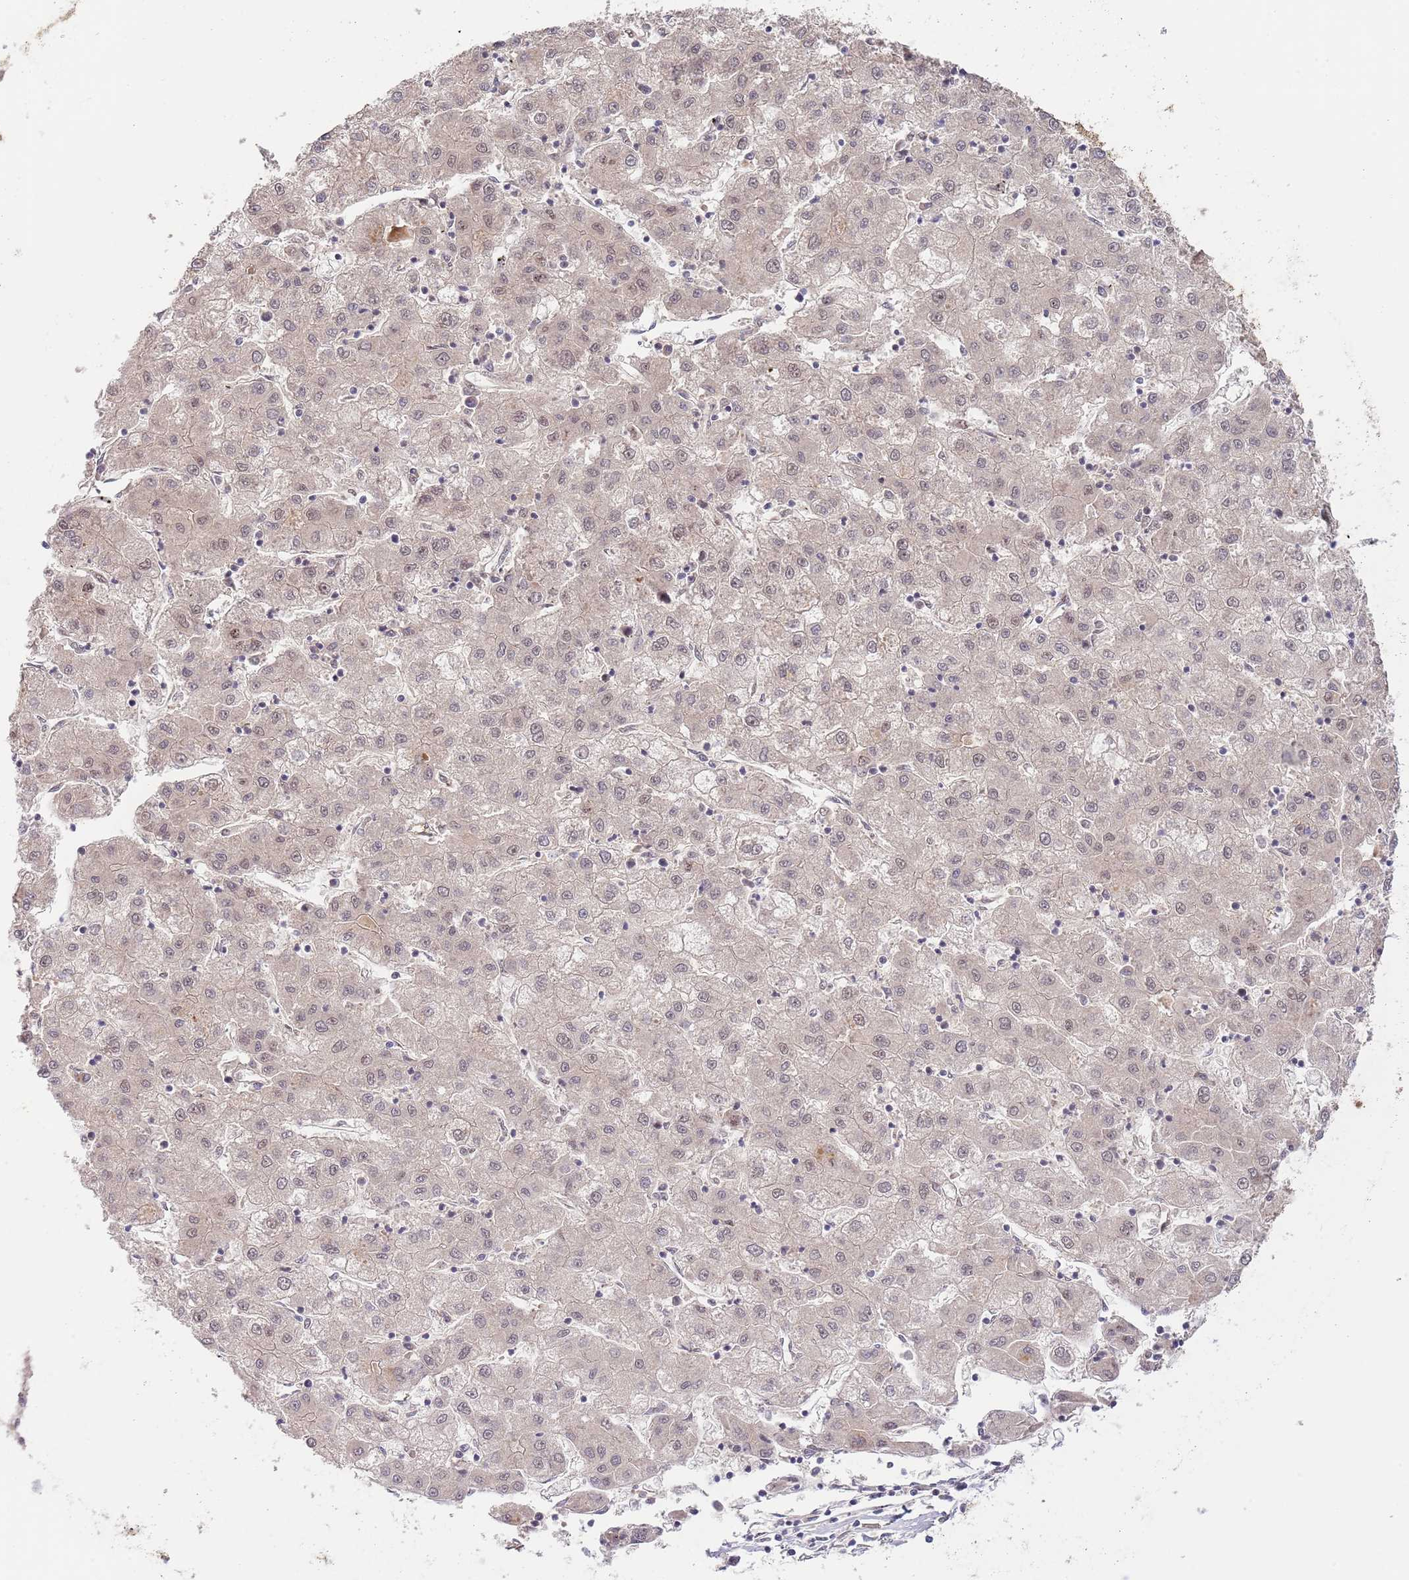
{"staining": {"intensity": "weak", "quantity": "<25%", "location": "nuclear"}, "tissue": "liver cancer", "cell_type": "Tumor cells", "image_type": "cancer", "snomed": [{"axis": "morphology", "description": "Carcinoma, Hepatocellular, NOS"}, {"axis": "topography", "description": "Liver"}], "caption": "There is no significant expression in tumor cells of liver cancer (hepatocellular carcinoma). (Stains: DAB (3,3'-diaminobenzidine) immunohistochemistry (IHC) with hematoxylin counter stain, Microscopy: brightfield microscopy at high magnification).", "gene": "PRR16", "patient": {"sex": "male", "age": 72}}